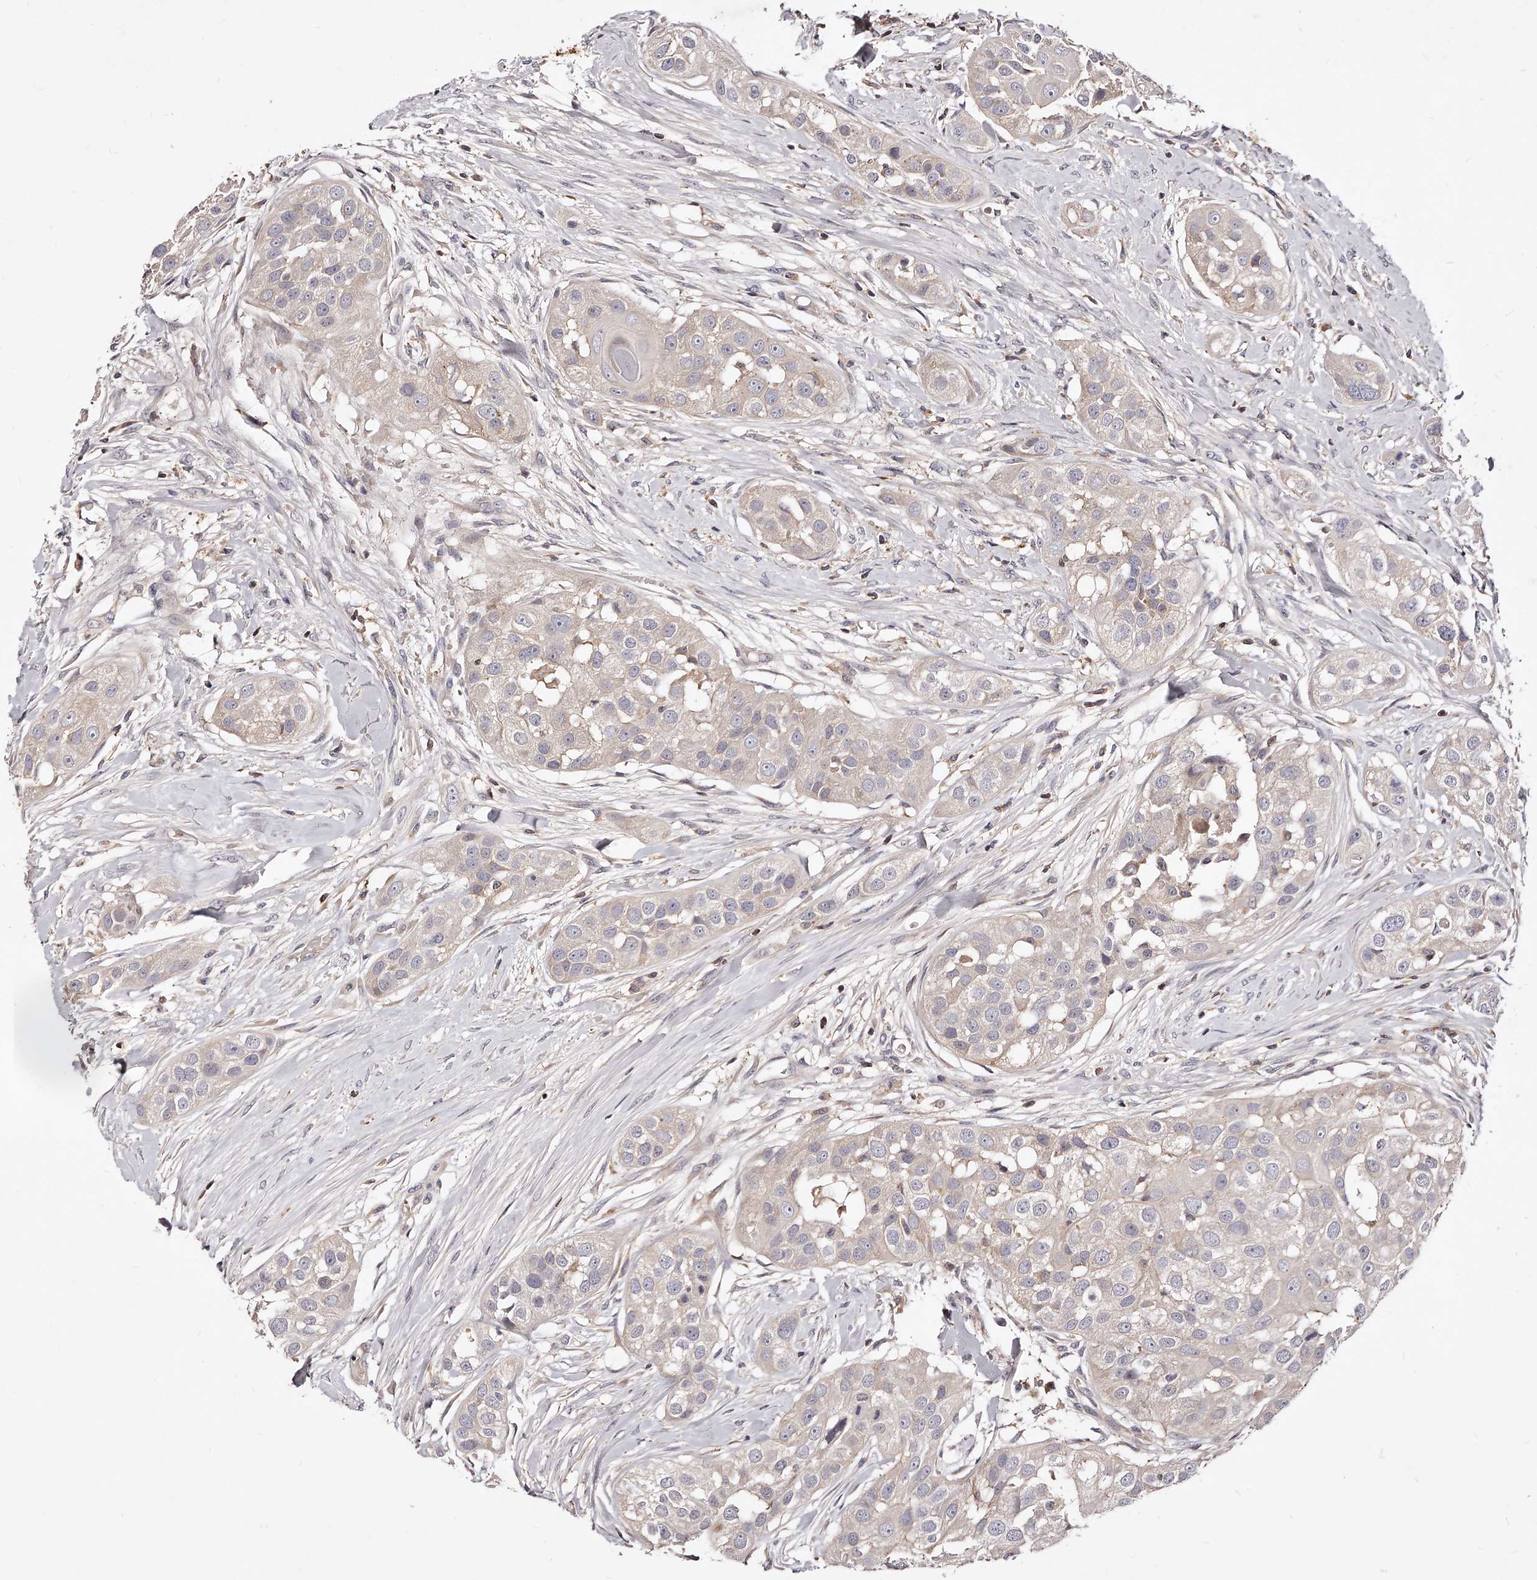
{"staining": {"intensity": "negative", "quantity": "none", "location": "none"}, "tissue": "head and neck cancer", "cell_type": "Tumor cells", "image_type": "cancer", "snomed": [{"axis": "morphology", "description": "Normal tissue, NOS"}, {"axis": "morphology", "description": "Squamous cell carcinoma, NOS"}, {"axis": "topography", "description": "Skeletal muscle"}, {"axis": "topography", "description": "Head-Neck"}], "caption": "DAB (3,3'-diaminobenzidine) immunohistochemical staining of head and neck cancer (squamous cell carcinoma) exhibits no significant positivity in tumor cells.", "gene": "PHACTR1", "patient": {"sex": "male", "age": 51}}